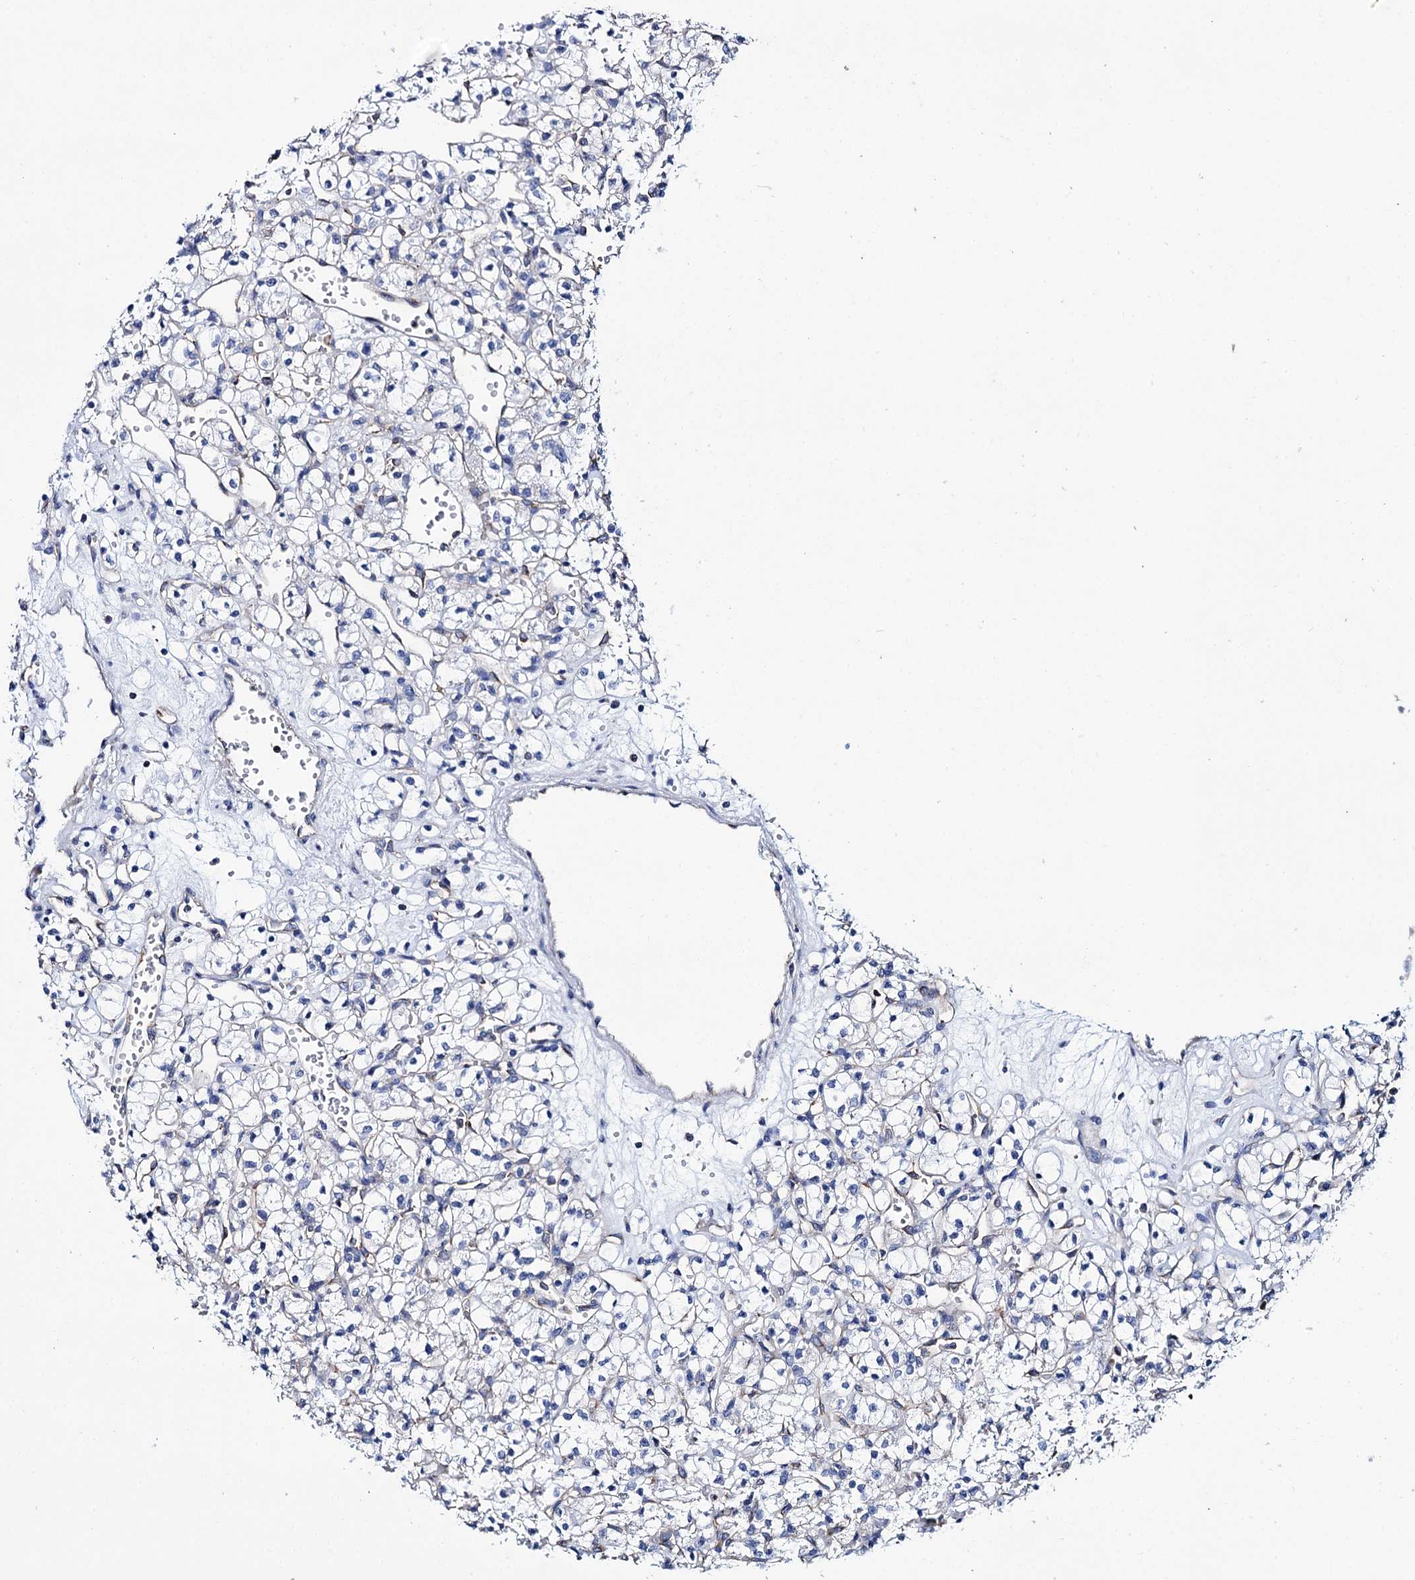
{"staining": {"intensity": "negative", "quantity": "none", "location": "none"}, "tissue": "renal cancer", "cell_type": "Tumor cells", "image_type": "cancer", "snomed": [{"axis": "morphology", "description": "Adenocarcinoma, NOS"}, {"axis": "topography", "description": "Kidney"}], "caption": "There is no significant expression in tumor cells of renal adenocarcinoma.", "gene": "SCPEP1", "patient": {"sex": "female", "age": 59}}